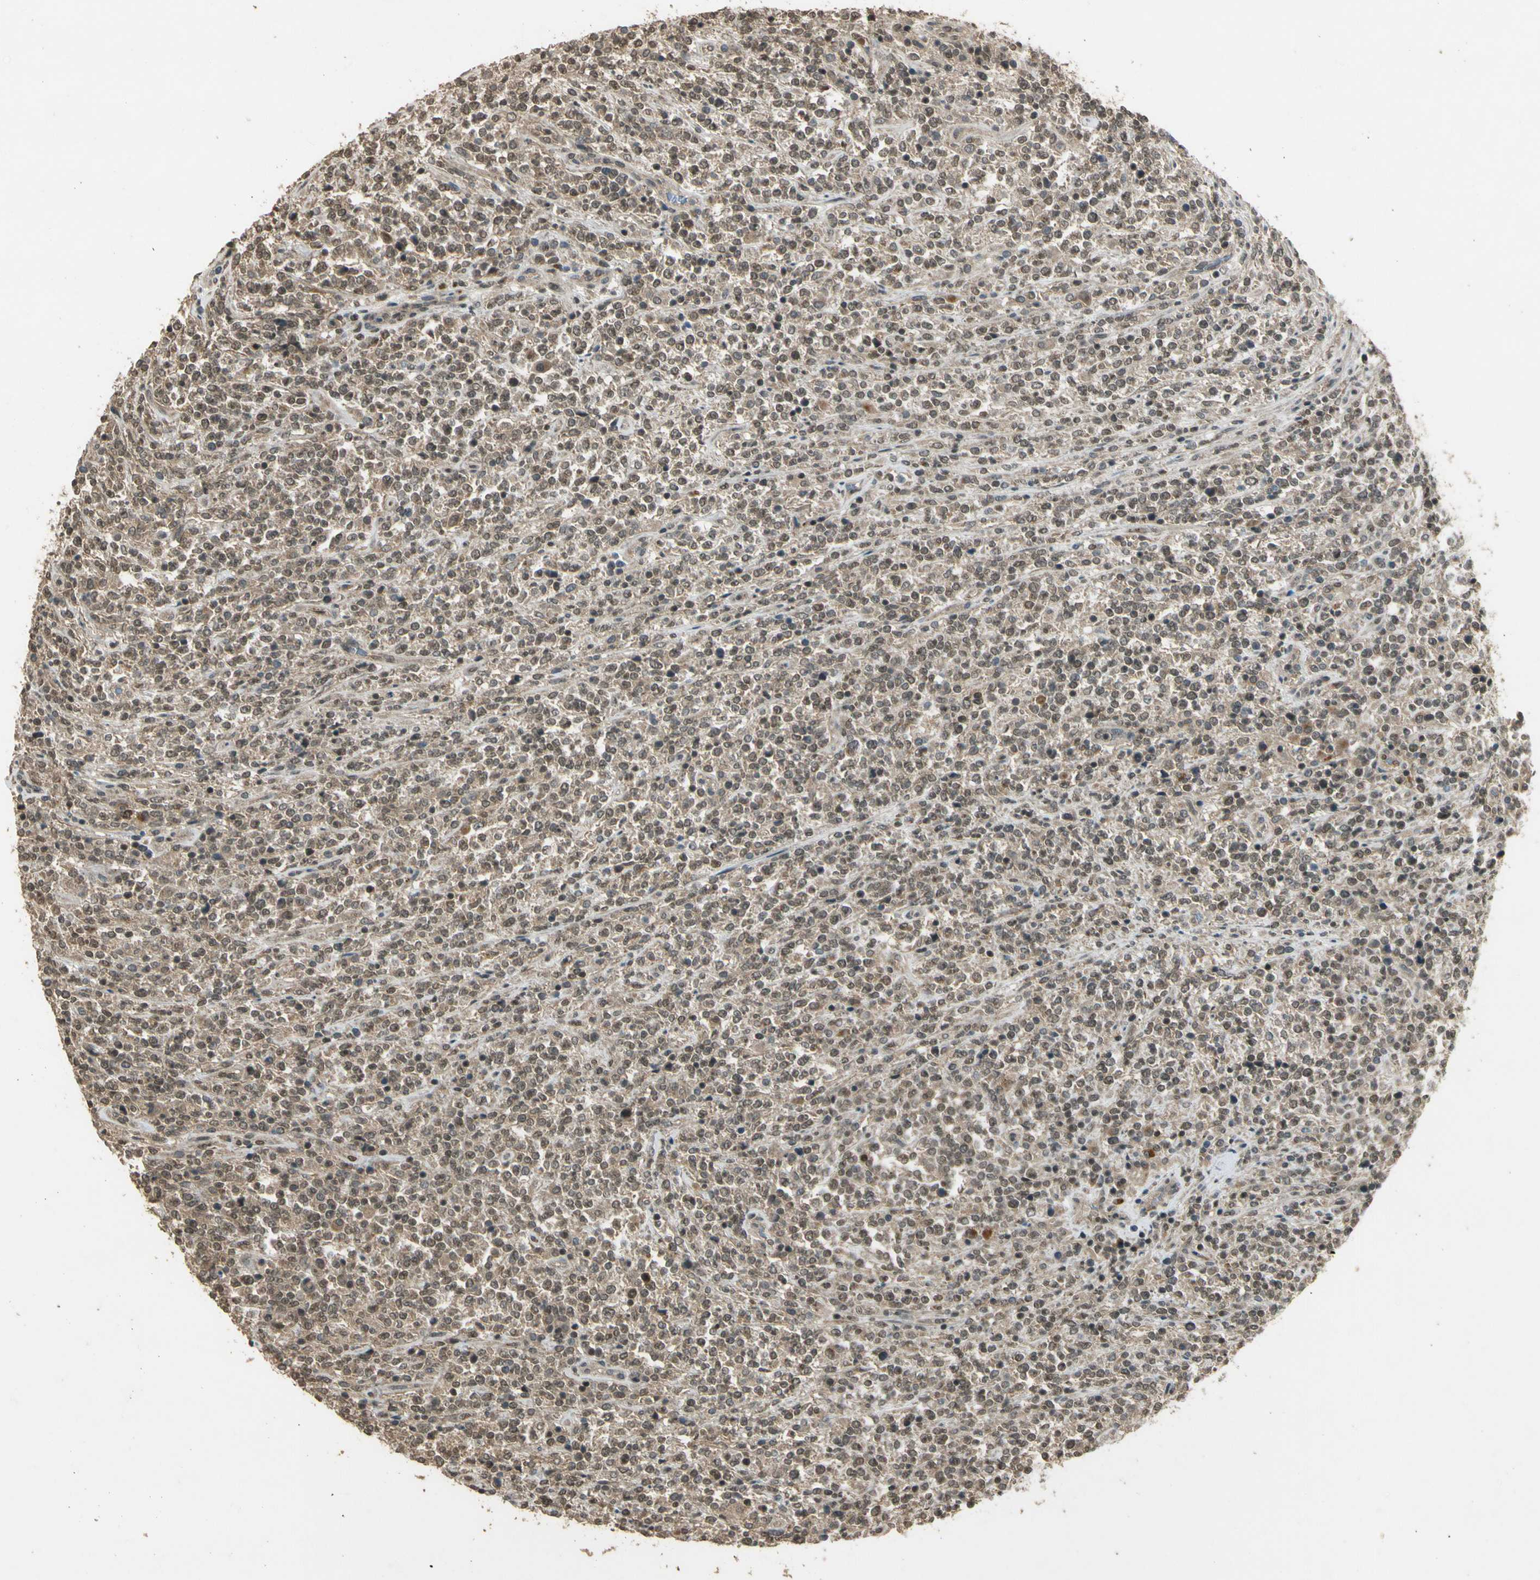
{"staining": {"intensity": "weak", "quantity": ">75%", "location": "cytoplasmic/membranous,nuclear"}, "tissue": "lymphoma", "cell_type": "Tumor cells", "image_type": "cancer", "snomed": [{"axis": "morphology", "description": "Malignant lymphoma, non-Hodgkin's type, High grade"}, {"axis": "topography", "description": "Soft tissue"}], "caption": "Protein staining reveals weak cytoplasmic/membranous and nuclear staining in approximately >75% of tumor cells in lymphoma.", "gene": "GMEB2", "patient": {"sex": "male", "age": 18}}